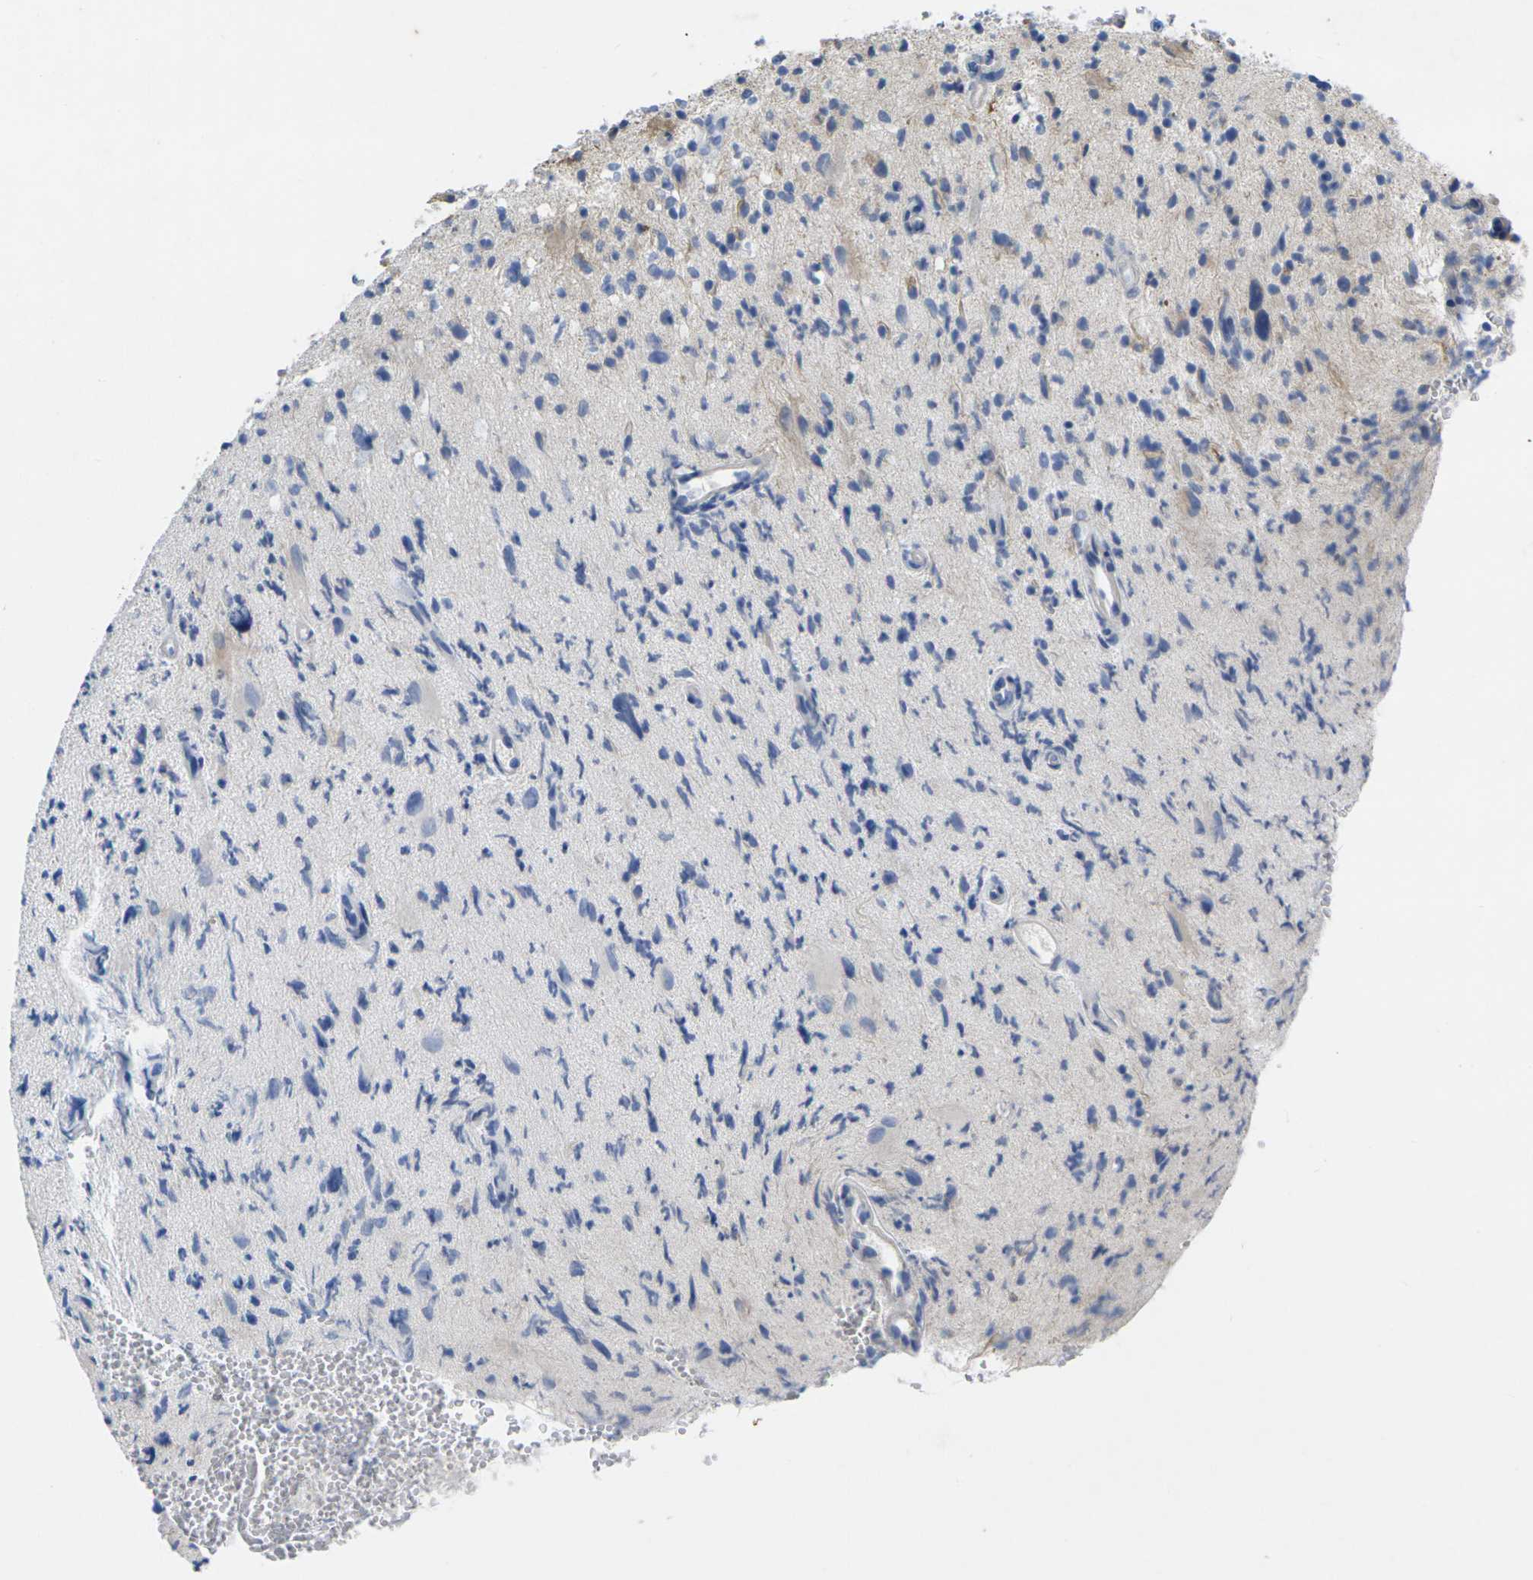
{"staining": {"intensity": "negative", "quantity": "none", "location": "none"}, "tissue": "glioma", "cell_type": "Tumor cells", "image_type": "cancer", "snomed": [{"axis": "morphology", "description": "Glioma, malignant, High grade"}, {"axis": "topography", "description": "Brain"}], "caption": "Malignant glioma (high-grade) stained for a protein using immunohistochemistry (IHC) shows no staining tumor cells.", "gene": "TNNI3", "patient": {"sex": "male", "age": 48}}